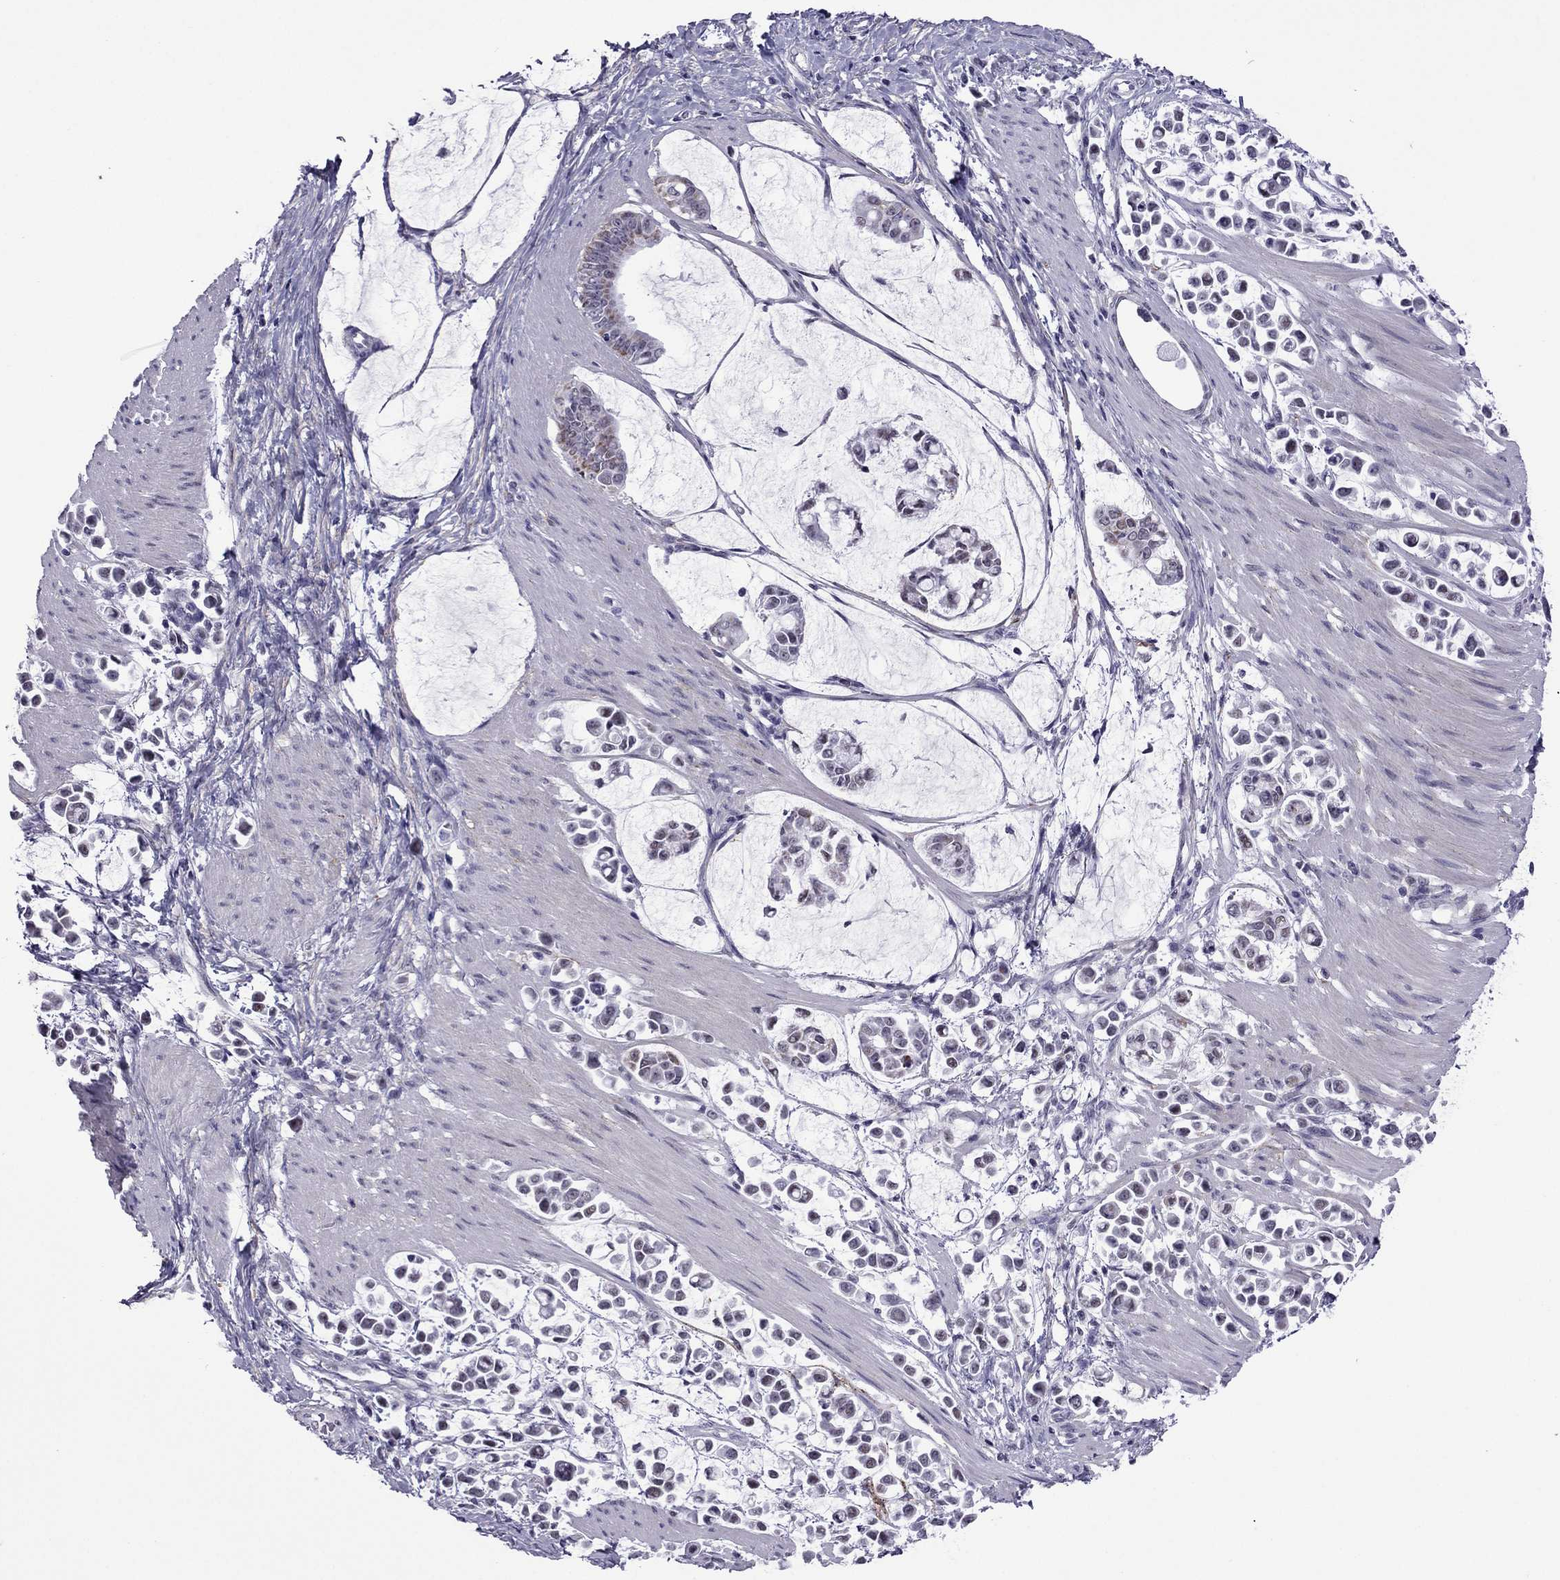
{"staining": {"intensity": "negative", "quantity": "none", "location": "none"}, "tissue": "stomach cancer", "cell_type": "Tumor cells", "image_type": "cancer", "snomed": [{"axis": "morphology", "description": "Adenocarcinoma, NOS"}, {"axis": "topography", "description": "Stomach"}], "caption": "A micrograph of stomach adenocarcinoma stained for a protein displays no brown staining in tumor cells.", "gene": "ZNF646", "patient": {"sex": "male", "age": 82}}